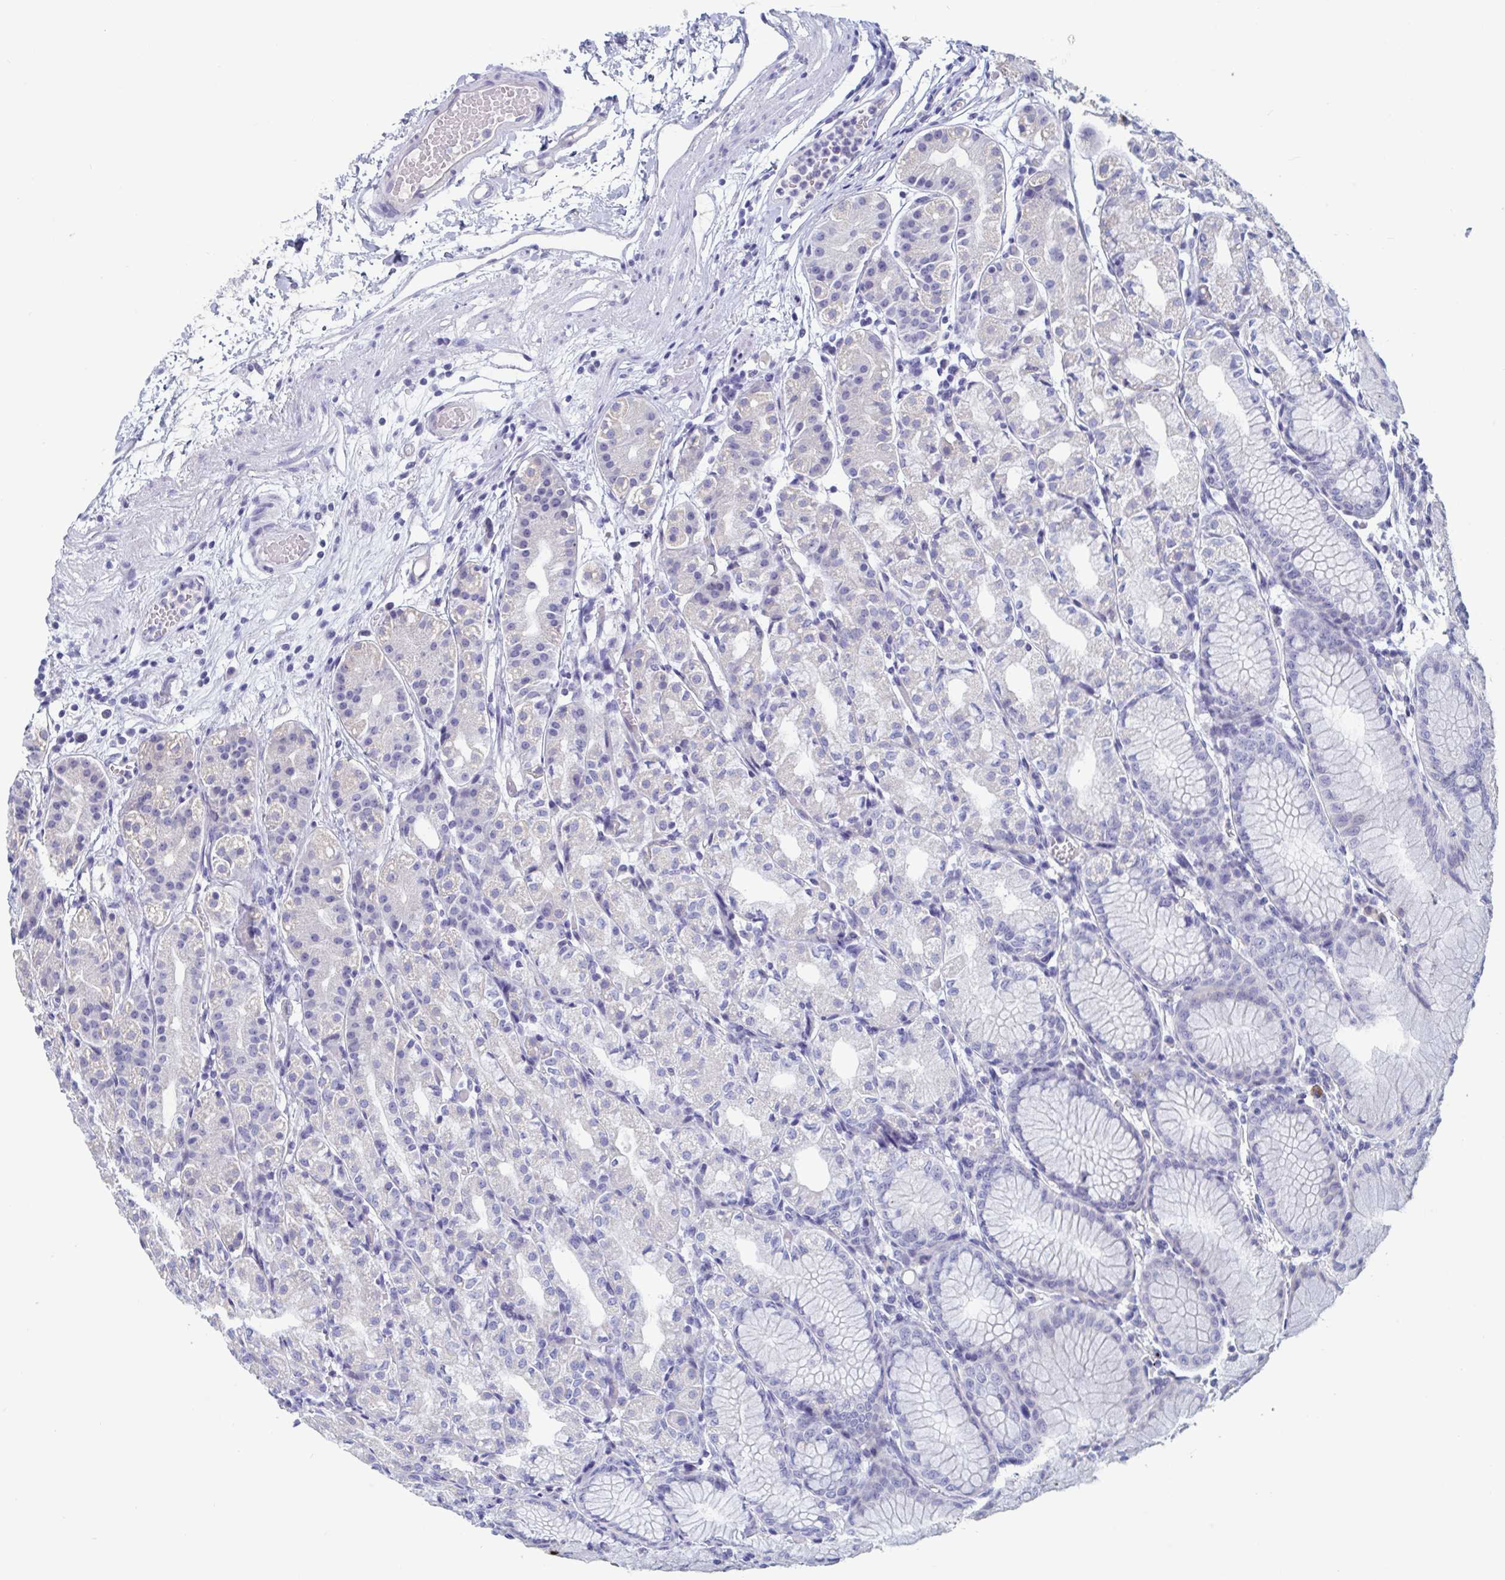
{"staining": {"intensity": "negative", "quantity": "none", "location": "none"}, "tissue": "stomach", "cell_type": "Glandular cells", "image_type": "normal", "snomed": [{"axis": "morphology", "description": "Normal tissue, NOS"}, {"axis": "topography", "description": "Stomach"}], "caption": "A high-resolution photomicrograph shows immunohistochemistry (IHC) staining of normal stomach, which shows no significant positivity in glandular cells.", "gene": "DPEP3", "patient": {"sex": "female", "age": 57}}